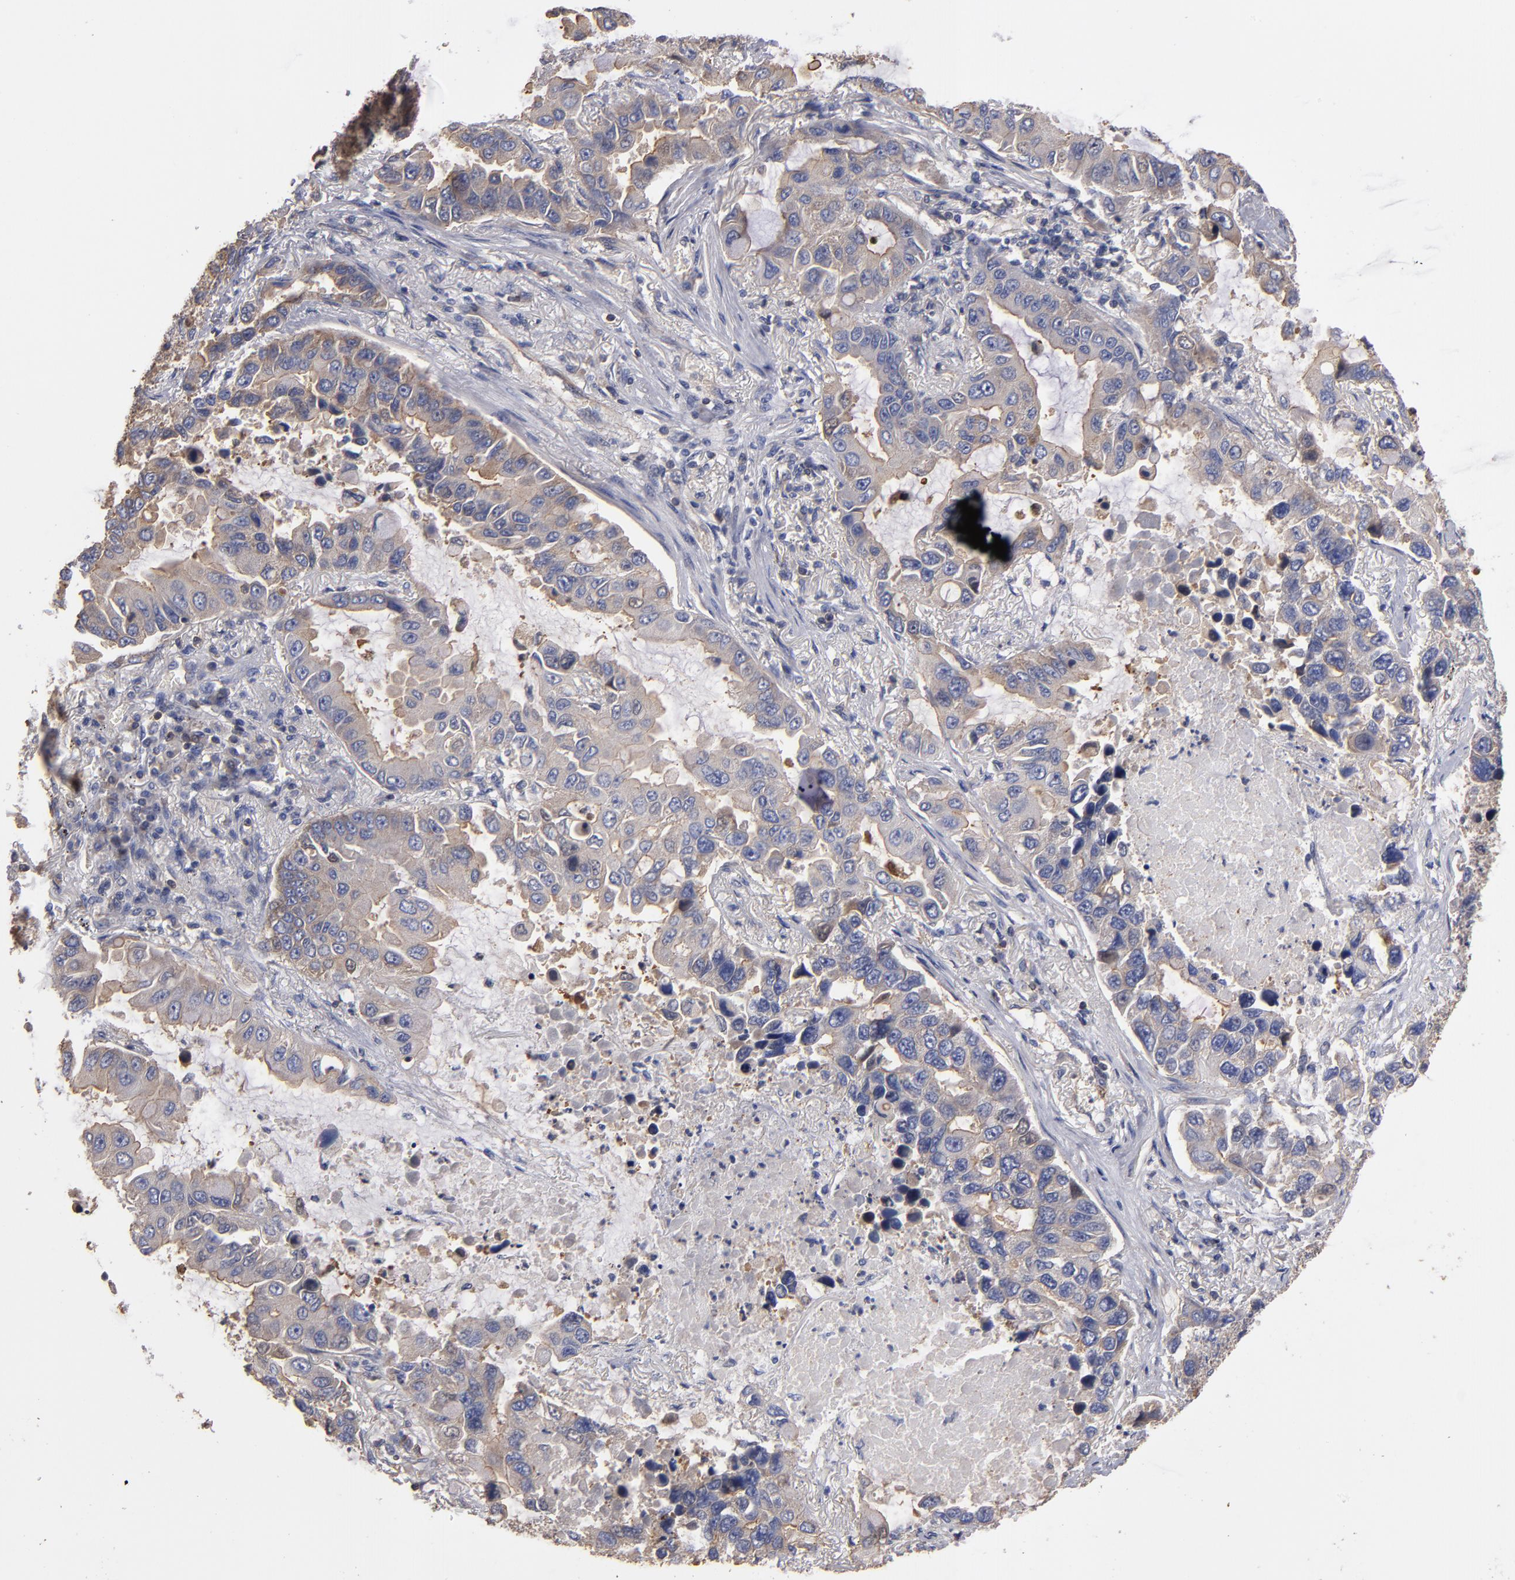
{"staining": {"intensity": "weak", "quantity": "25%-75%", "location": "cytoplasmic/membranous"}, "tissue": "lung cancer", "cell_type": "Tumor cells", "image_type": "cancer", "snomed": [{"axis": "morphology", "description": "Adenocarcinoma, NOS"}, {"axis": "topography", "description": "Lung"}], "caption": "Human lung cancer (adenocarcinoma) stained for a protein (brown) demonstrates weak cytoplasmic/membranous positive expression in about 25%-75% of tumor cells.", "gene": "ESYT2", "patient": {"sex": "male", "age": 64}}